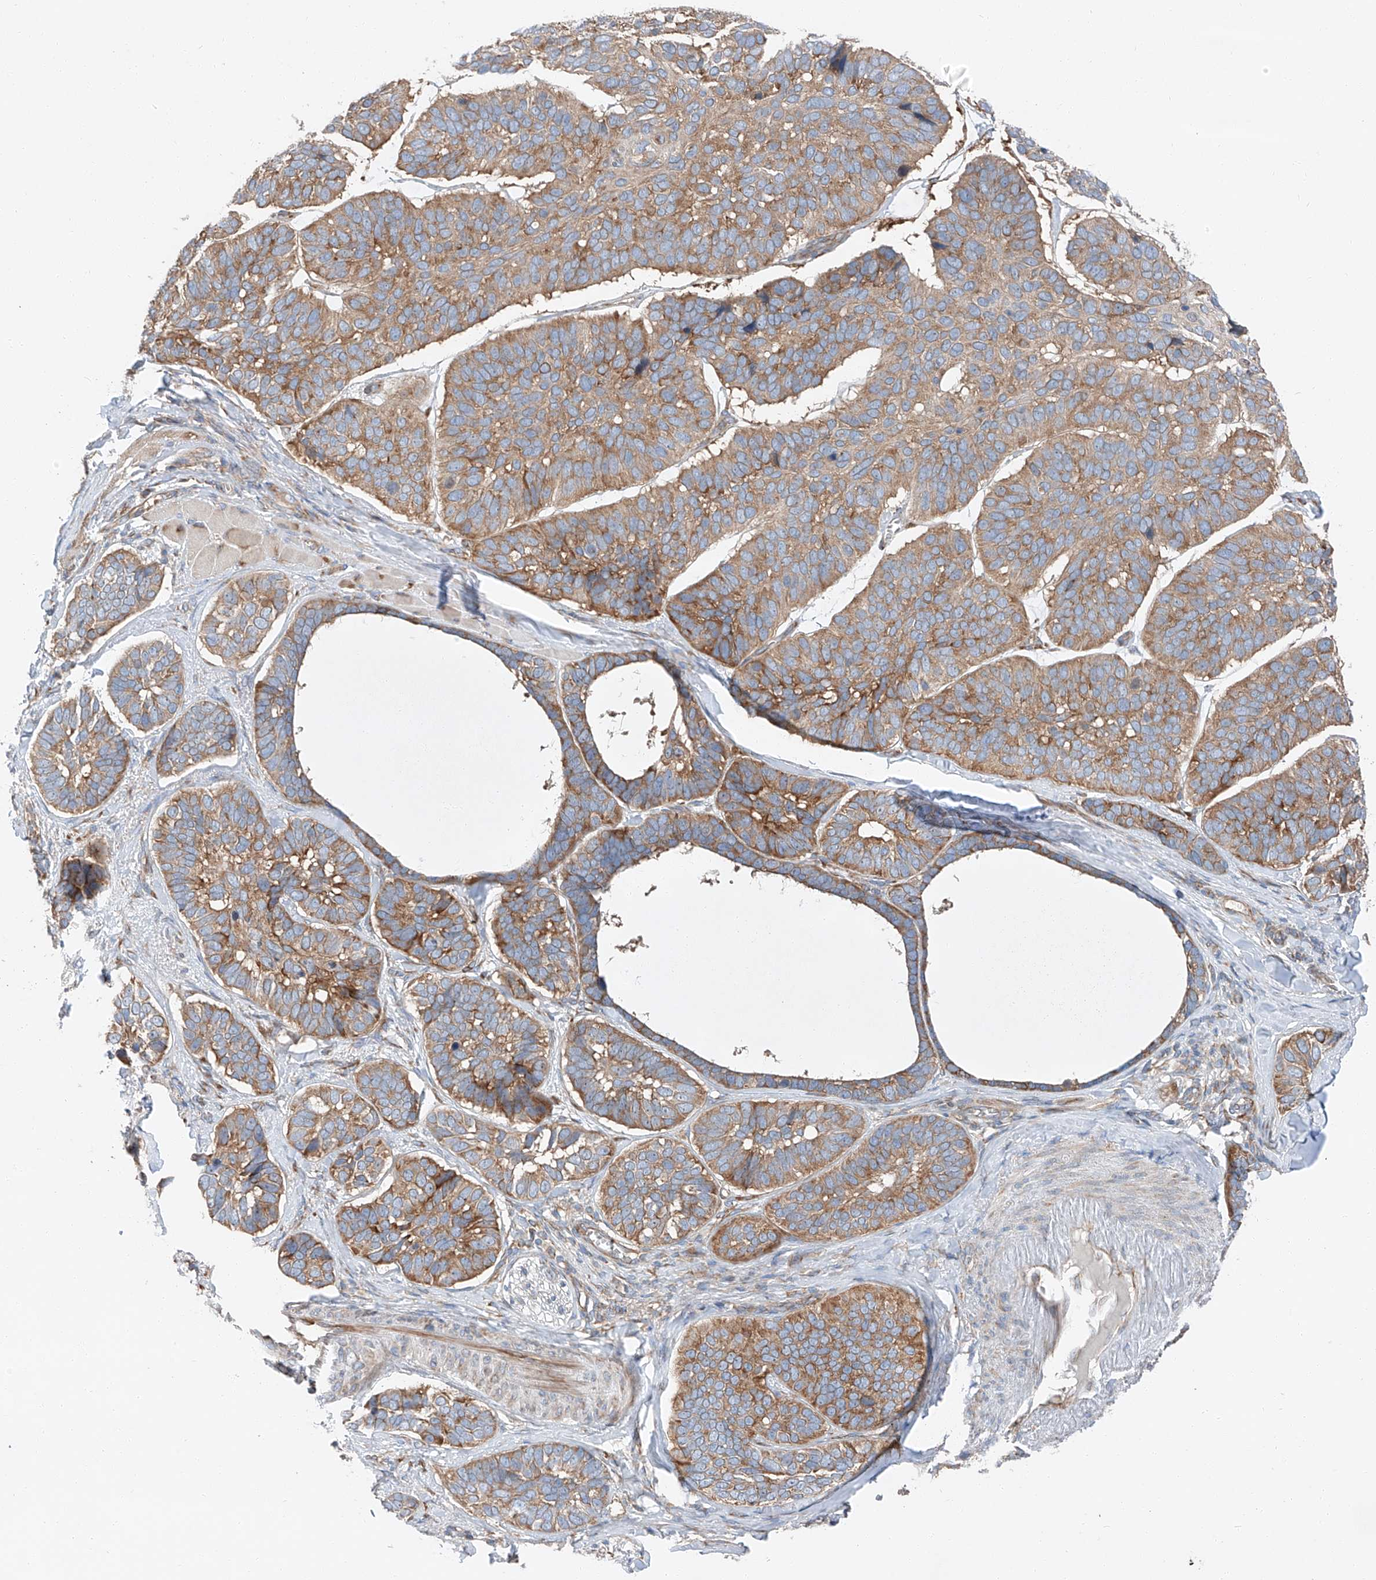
{"staining": {"intensity": "strong", "quantity": "25%-75%", "location": "cytoplasmic/membranous"}, "tissue": "skin cancer", "cell_type": "Tumor cells", "image_type": "cancer", "snomed": [{"axis": "morphology", "description": "Basal cell carcinoma"}, {"axis": "topography", "description": "Skin"}], "caption": "Brown immunohistochemical staining in skin basal cell carcinoma shows strong cytoplasmic/membranous positivity in approximately 25%-75% of tumor cells. The protein is stained brown, and the nuclei are stained in blue (DAB (3,3'-diaminobenzidine) IHC with brightfield microscopy, high magnification).", "gene": "ZC3H15", "patient": {"sex": "male", "age": 62}}